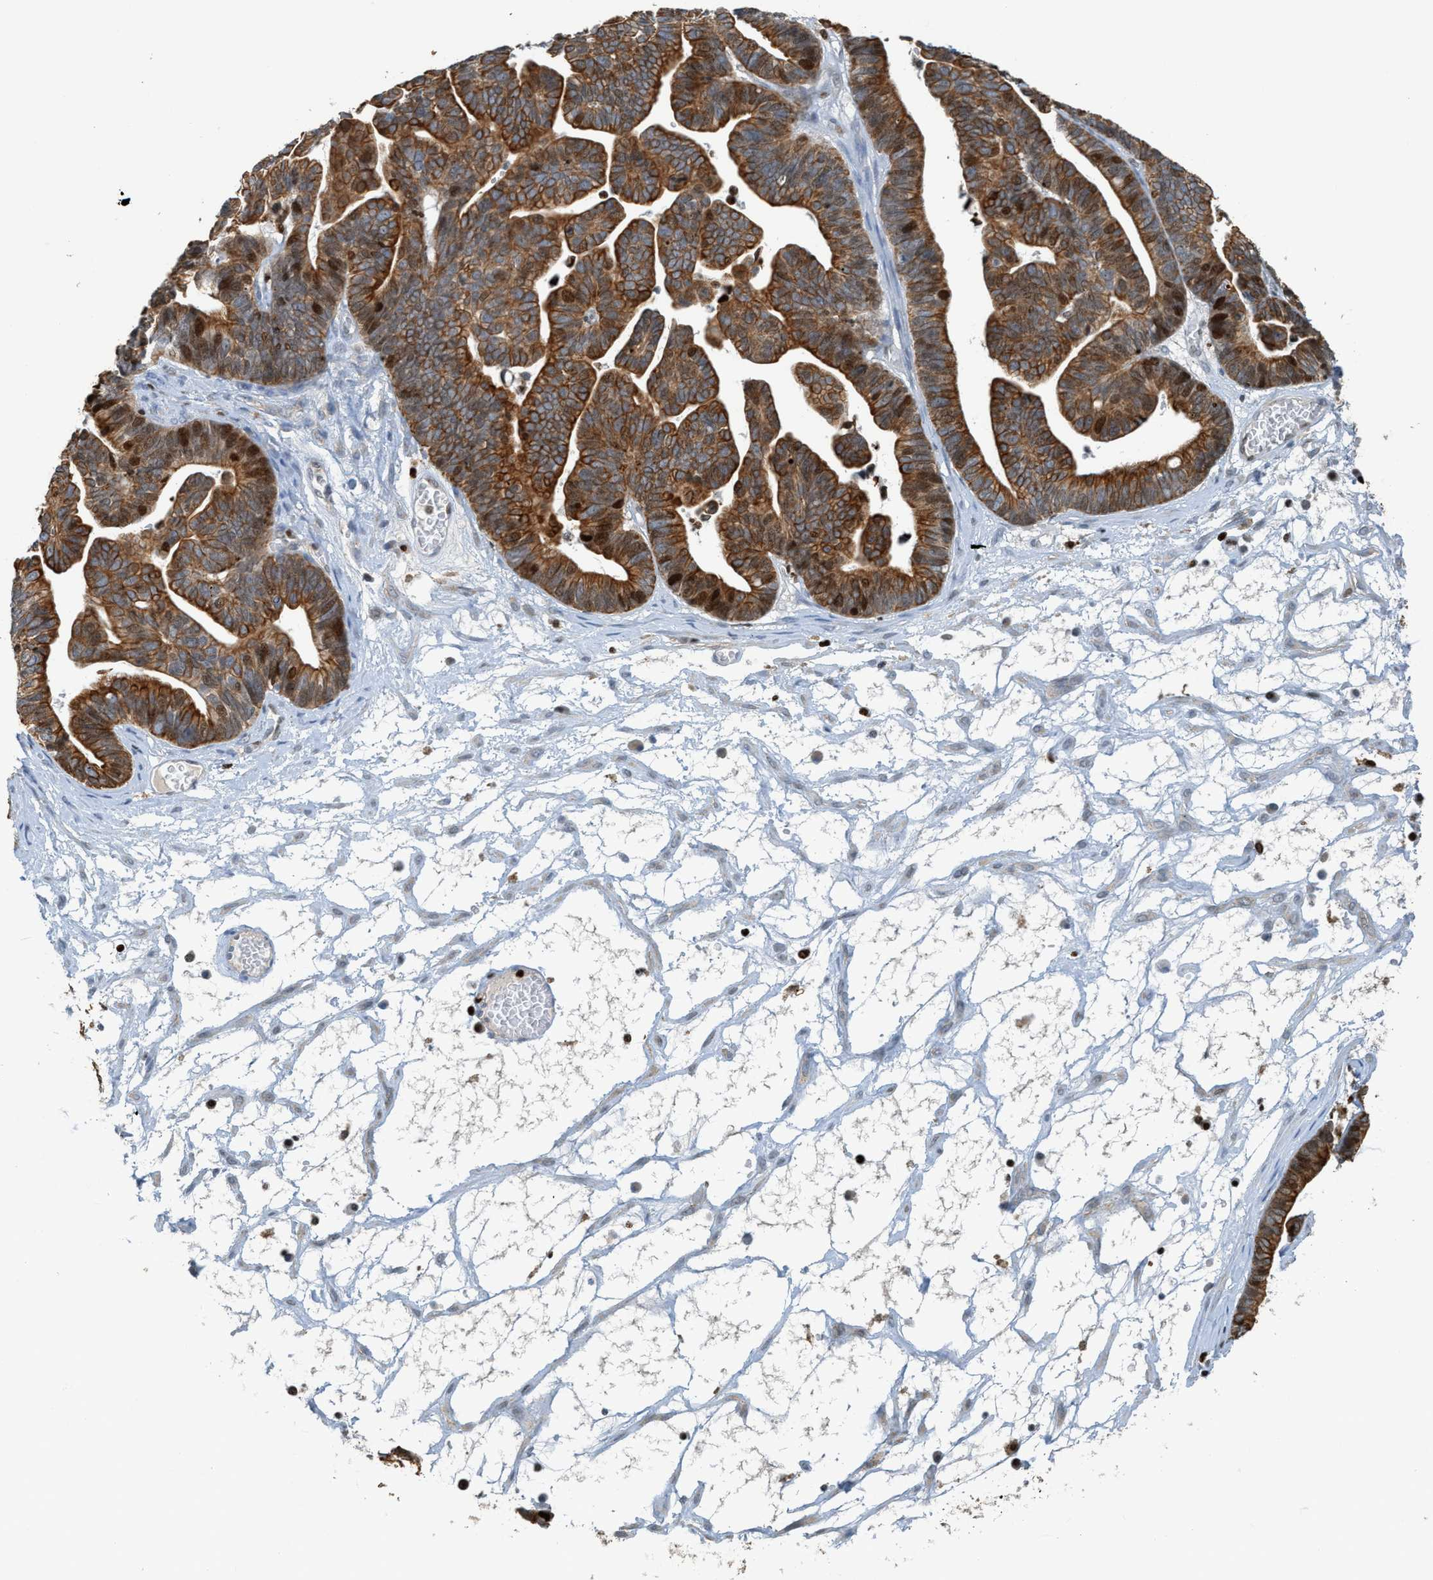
{"staining": {"intensity": "strong", "quantity": ">75%", "location": "cytoplasmic/membranous,nuclear"}, "tissue": "ovarian cancer", "cell_type": "Tumor cells", "image_type": "cancer", "snomed": [{"axis": "morphology", "description": "Cystadenocarcinoma, serous, NOS"}, {"axis": "topography", "description": "Ovary"}], "caption": "The image displays staining of ovarian cancer, revealing strong cytoplasmic/membranous and nuclear protein staining (brown color) within tumor cells. Nuclei are stained in blue.", "gene": "SH3D19", "patient": {"sex": "female", "age": 56}}